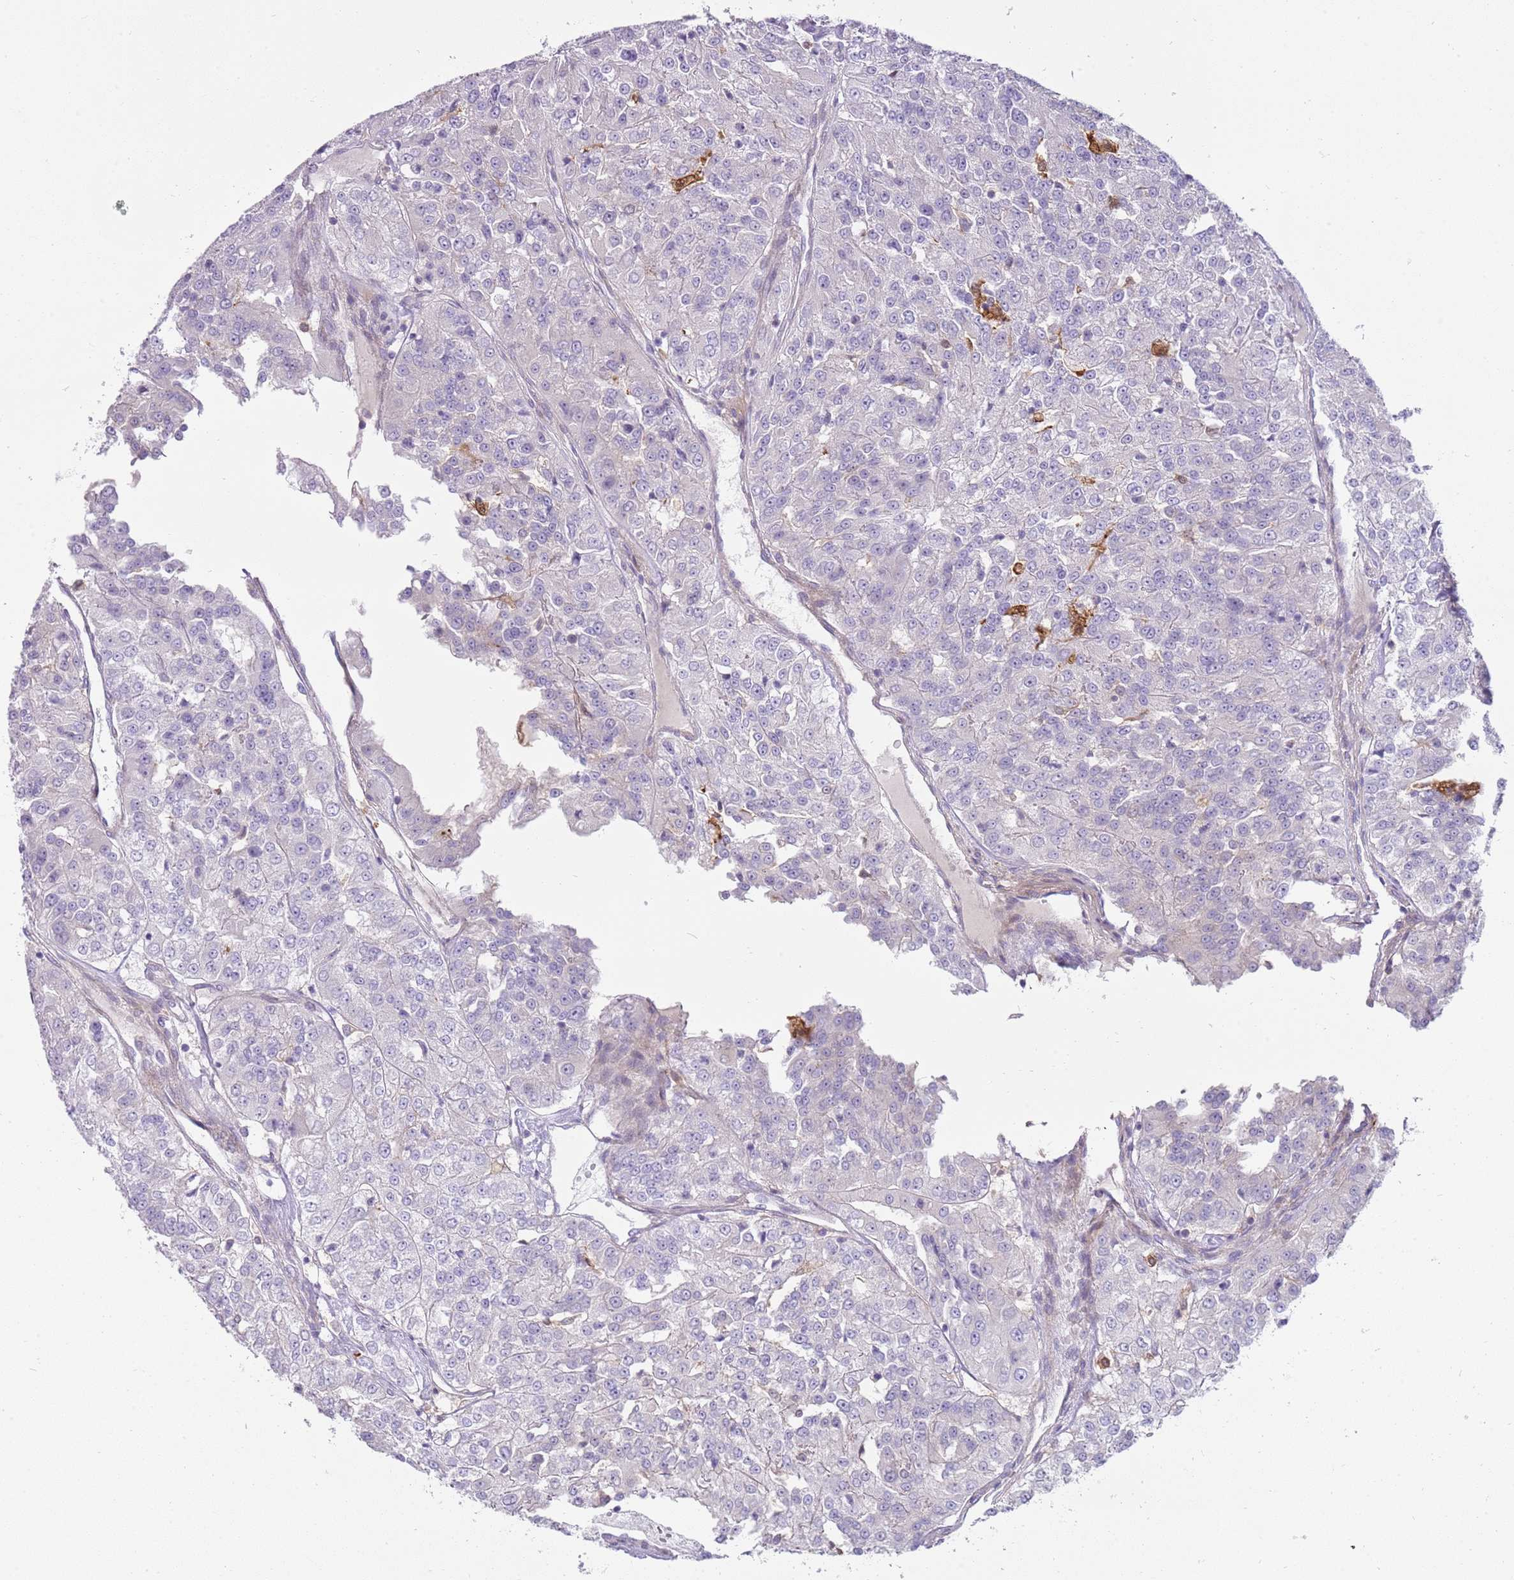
{"staining": {"intensity": "negative", "quantity": "none", "location": "none"}, "tissue": "renal cancer", "cell_type": "Tumor cells", "image_type": "cancer", "snomed": [{"axis": "morphology", "description": "Adenocarcinoma, NOS"}, {"axis": "topography", "description": "Kidney"}], "caption": "DAB (3,3'-diaminobenzidine) immunohistochemical staining of human renal adenocarcinoma demonstrates no significant staining in tumor cells. Nuclei are stained in blue.", "gene": "DIPK1C", "patient": {"sex": "female", "age": 63}}